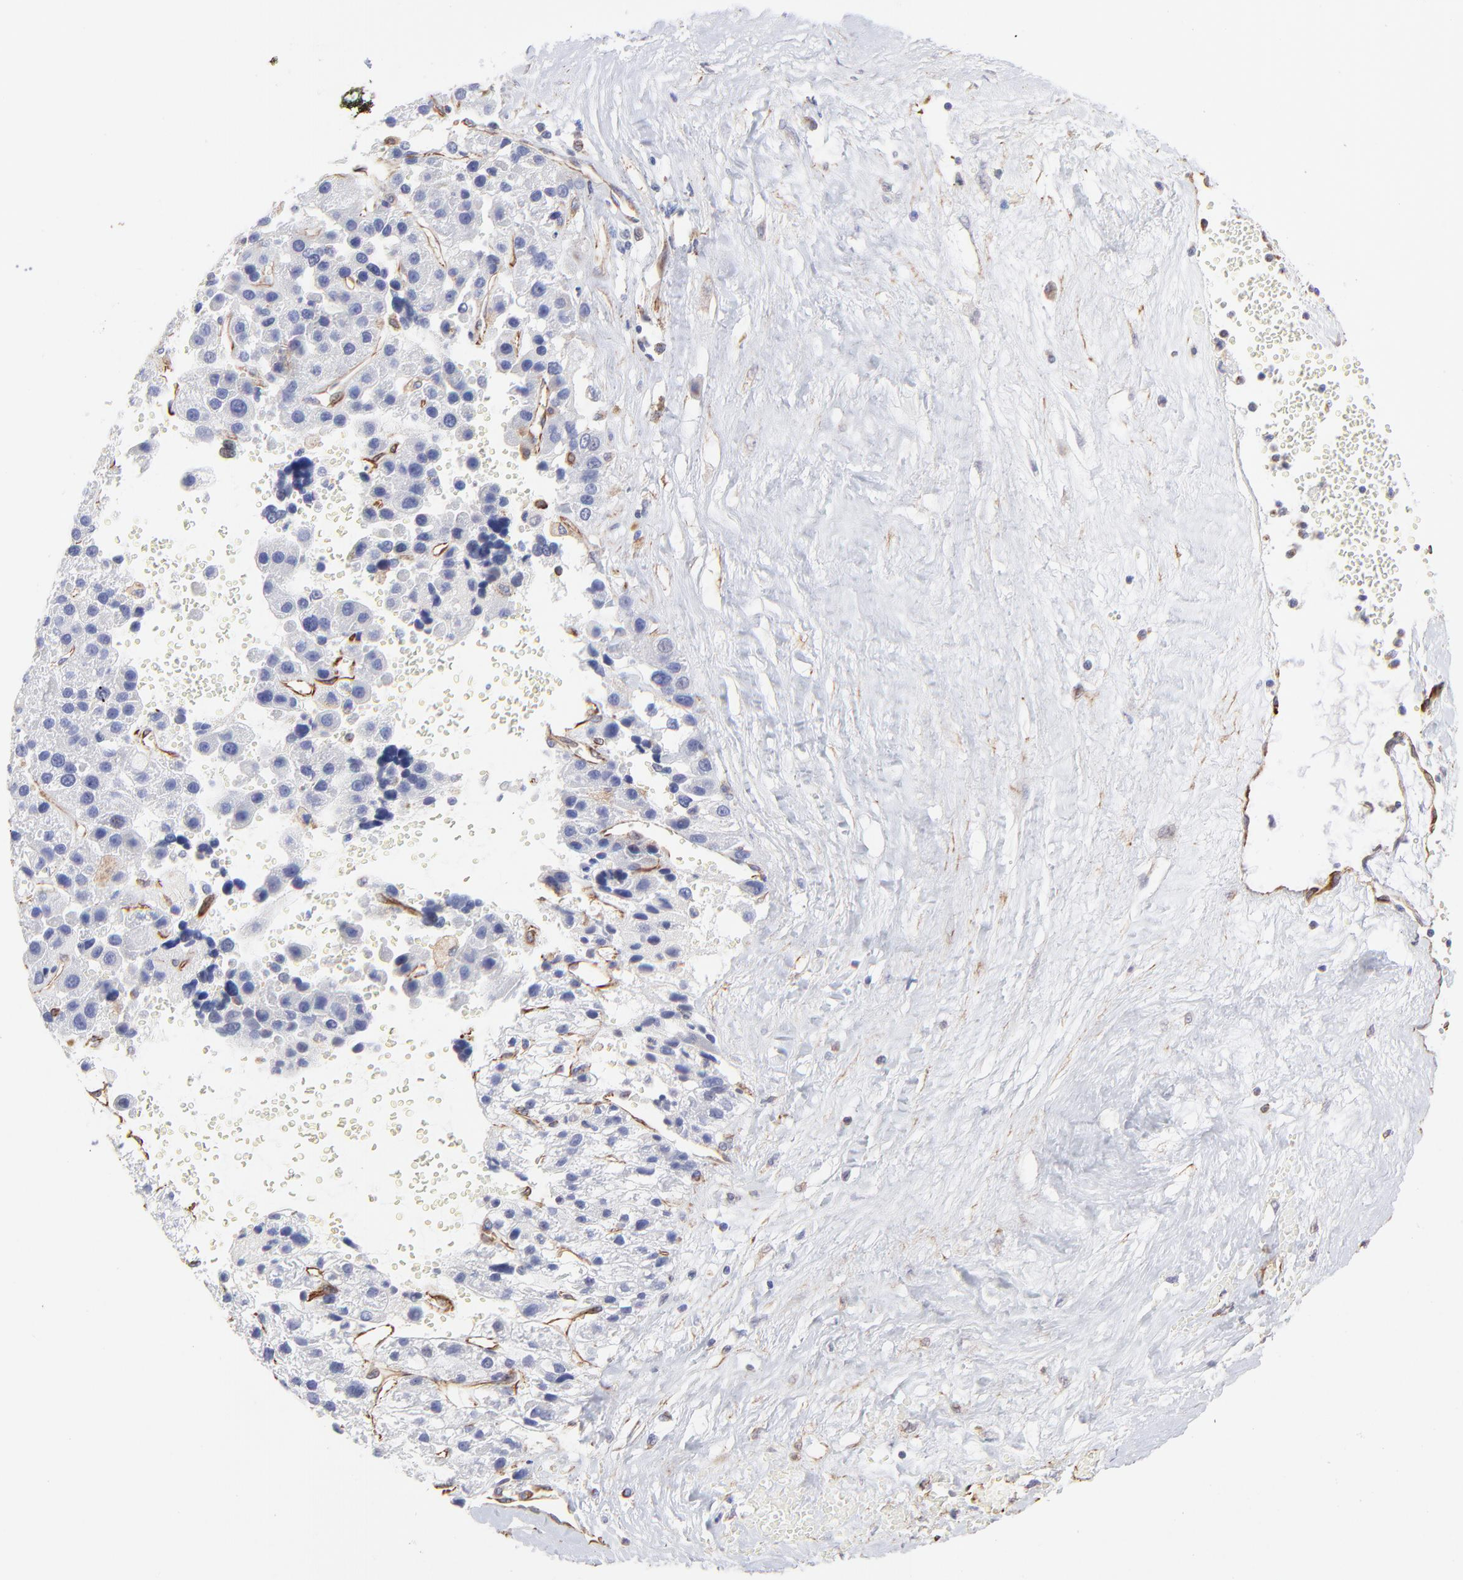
{"staining": {"intensity": "negative", "quantity": "none", "location": "none"}, "tissue": "liver cancer", "cell_type": "Tumor cells", "image_type": "cancer", "snomed": [{"axis": "morphology", "description": "Carcinoma, Hepatocellular, NOS"}, {"axis": "topography", "description": "Liver"}], "caption": "Liver hepatocellular carcinoma was stained to show a protein in brown. There is no significant positivity in tumor cells. The staining is performed using DAB (3,3'-diaminobenzidine) brown chromogen with nuclei counter-stained in using hematoxylin.", "gene": "COX8C", "patient": {"sex": "female", "age": 85}}